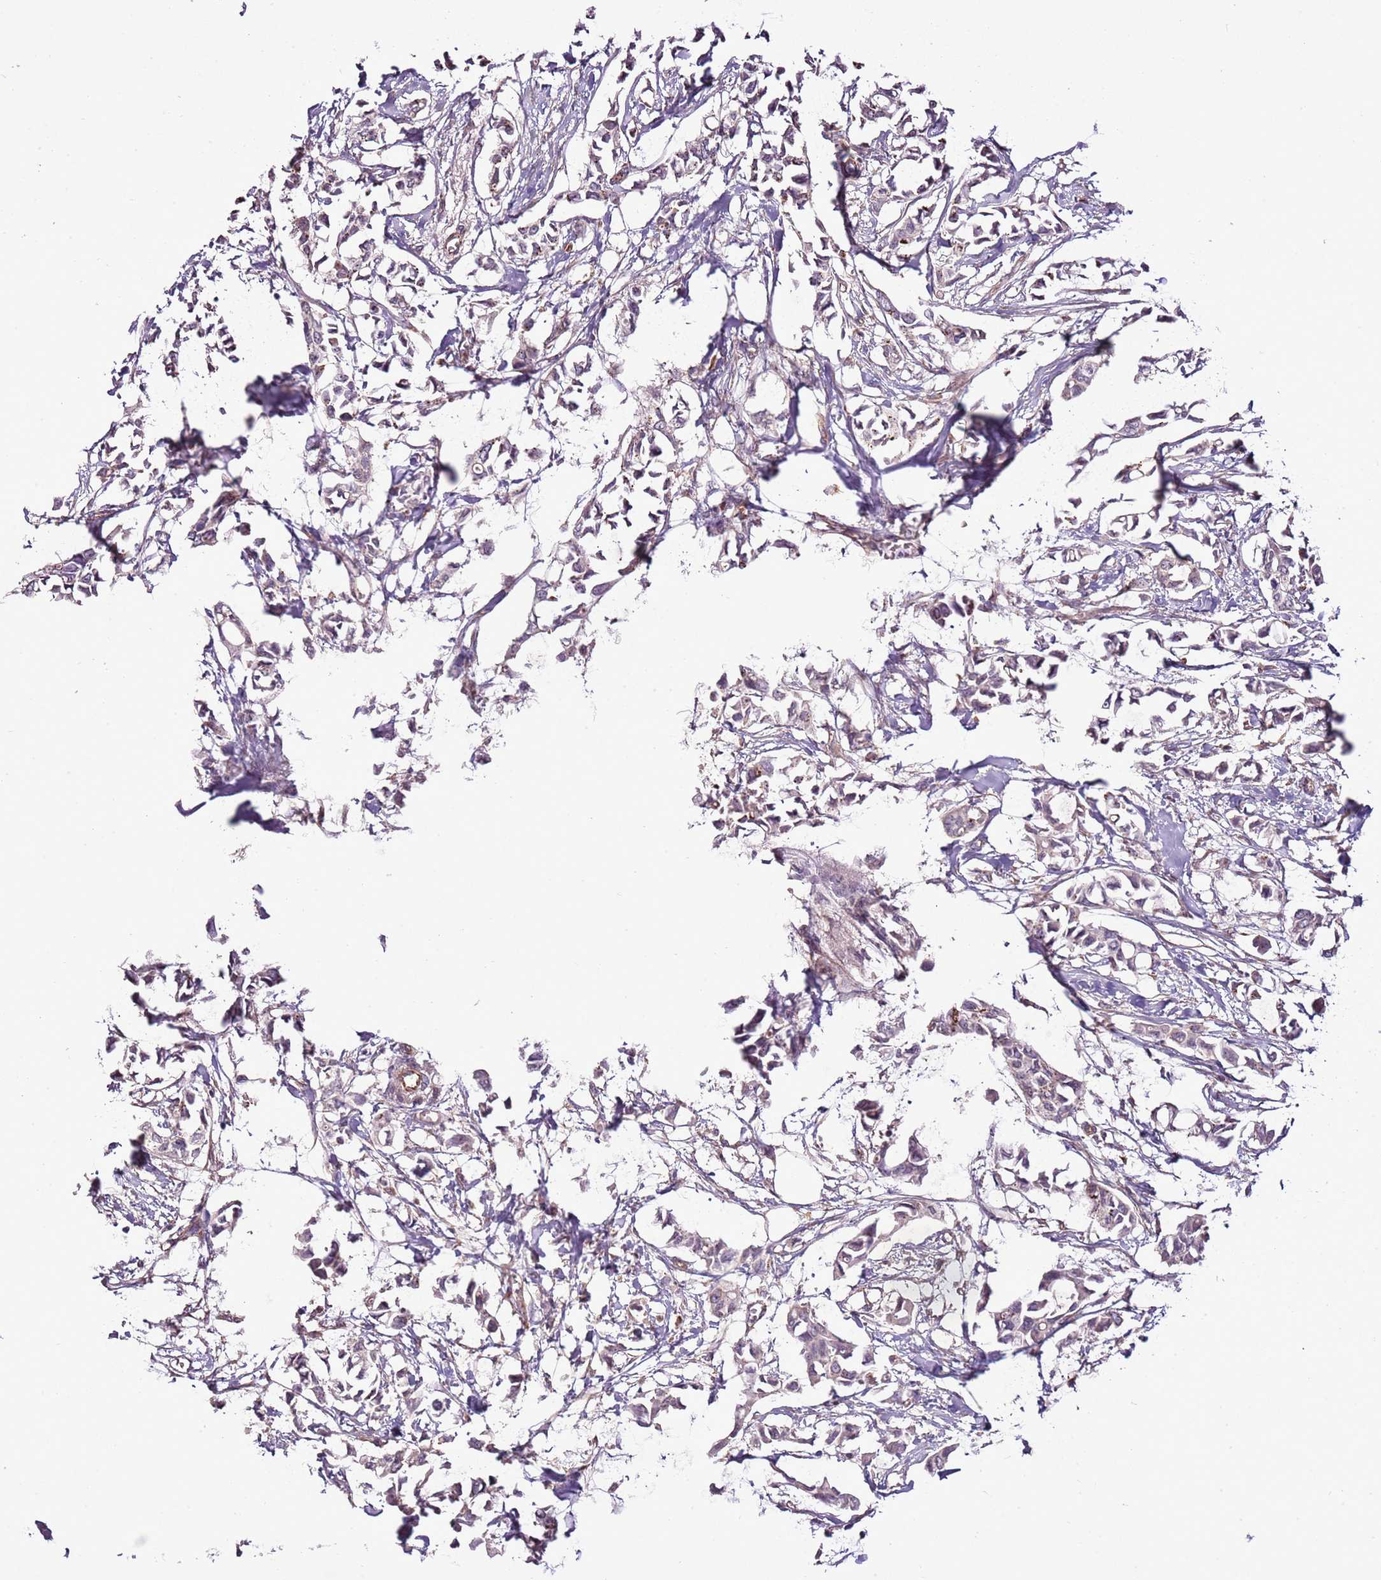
{"staining": {"intensity": "weak", "quantity": ">75%", "location": "cytoplasmic/membranous"}, "tissue": "breast cancer", "cell_type": "Tumor cells", "image_type": "cancer", "snomed": [{"axis": "morphology", "description": "Duct carcinoma"}, {"axis": "topography", "description": "Breast"}], "caption": "This image exhibits IHC staining of human intraductal carcinoma (breast), with low weak cytoplasmic/membranous expression in about >75% of tumor cells.", "gene": "CMKLR1", "patient": {"sex": "female", "age": 41}}